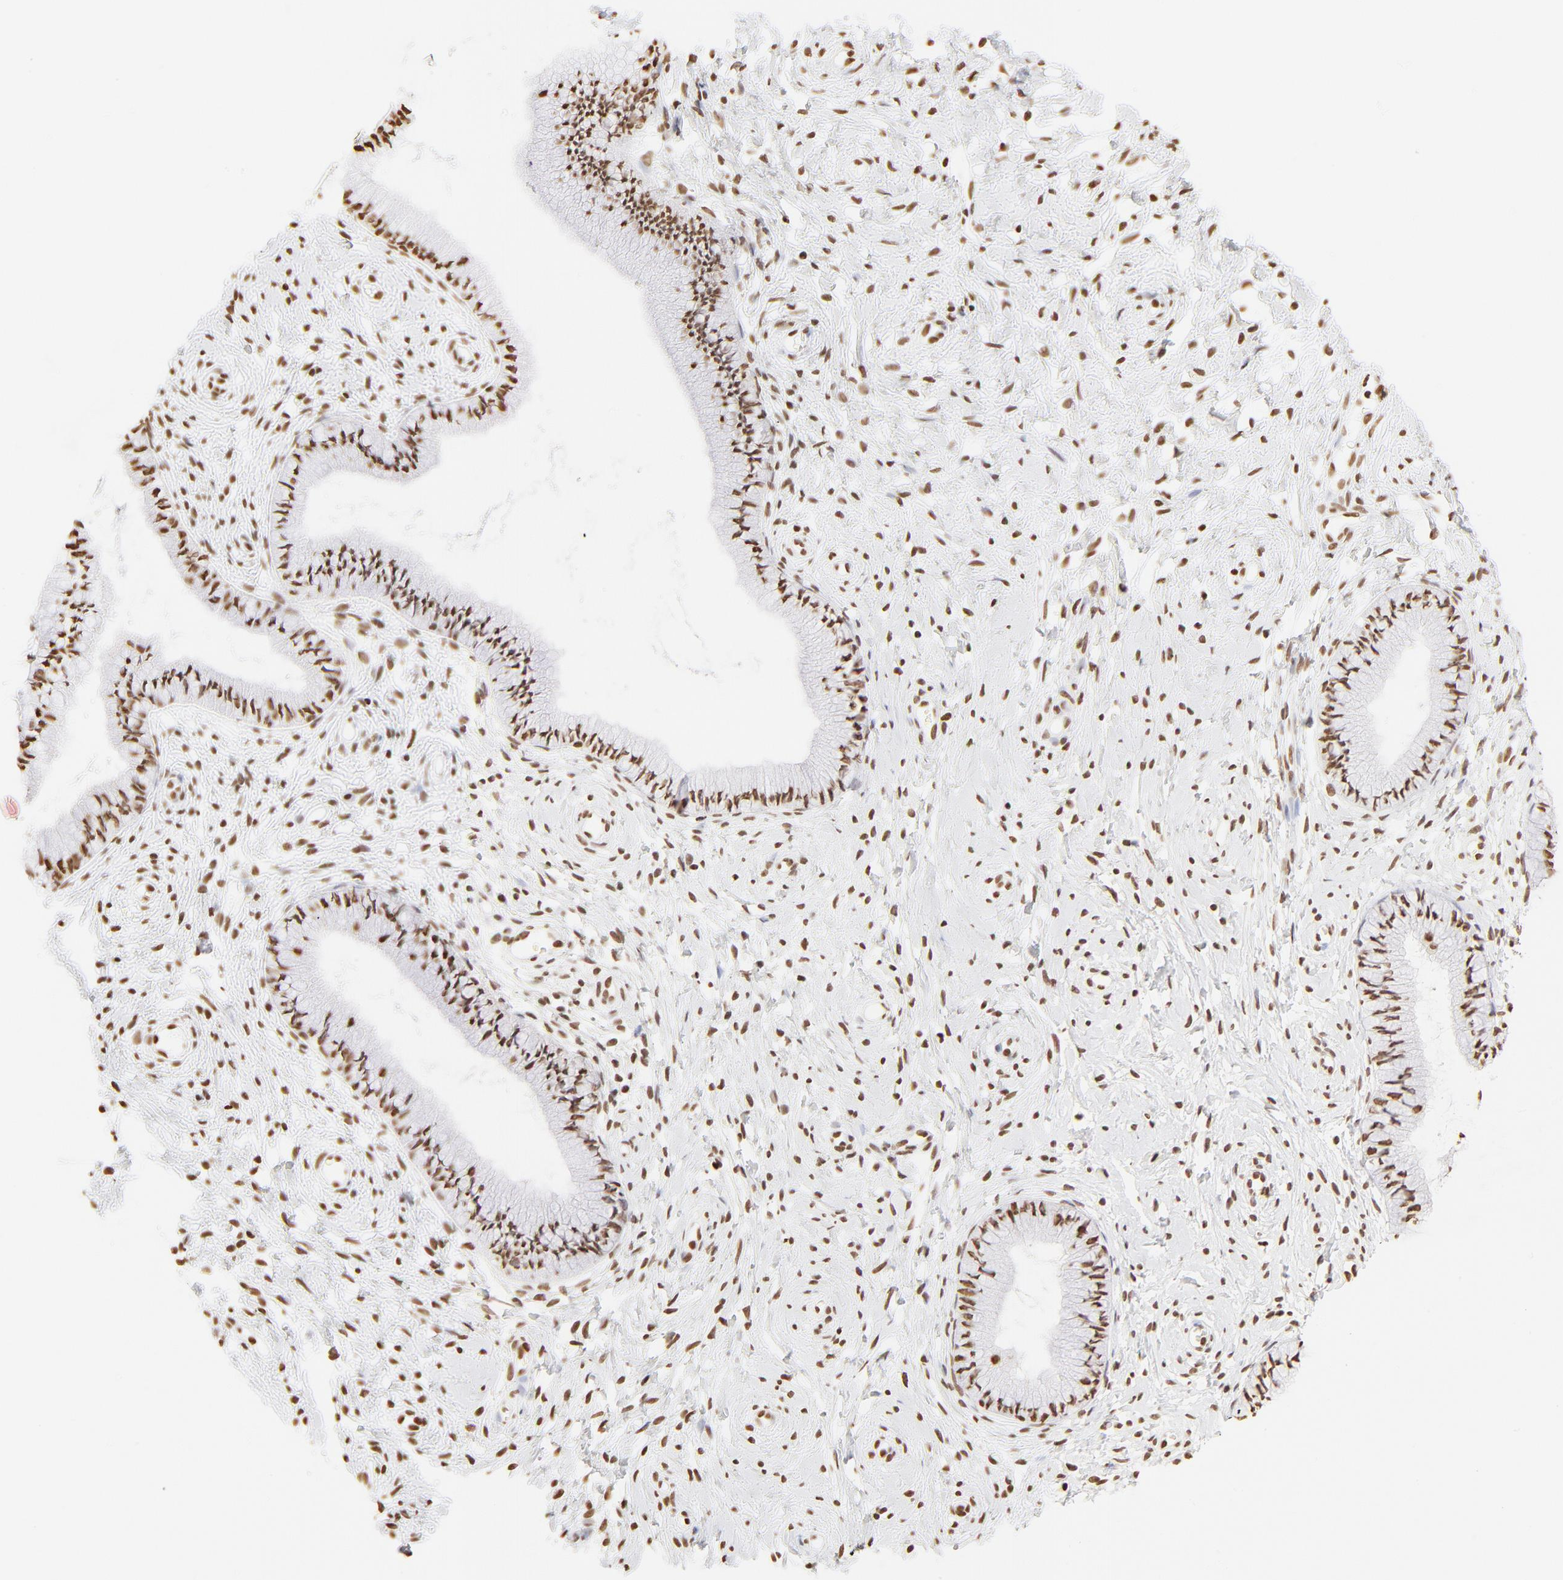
{"staining": {"intensity": "strong", "quantity": ">75%", "location": "nuclear"}, "tissue": "cervix", "cell_type": "Glandular cells", "image_type": "normal", "snomed": [{"axis": "morphology", "description": "Normal tissue, NOS"}, {"axis": "topography", "description": "Cervix"}], "caption": "Immunohistochemistry (IHC) staining of unremarkable cervix, which shows high levels of strong nuclear staining in about >75% of glandular cells indicating strong nuclear protein staining. The staining was performed using DAB (brown) for protein detection and nuclei were counterstained in hematoxylin (blue).", "gene": "ZNF540", "patient": {"sex": "female", "age": 46}}